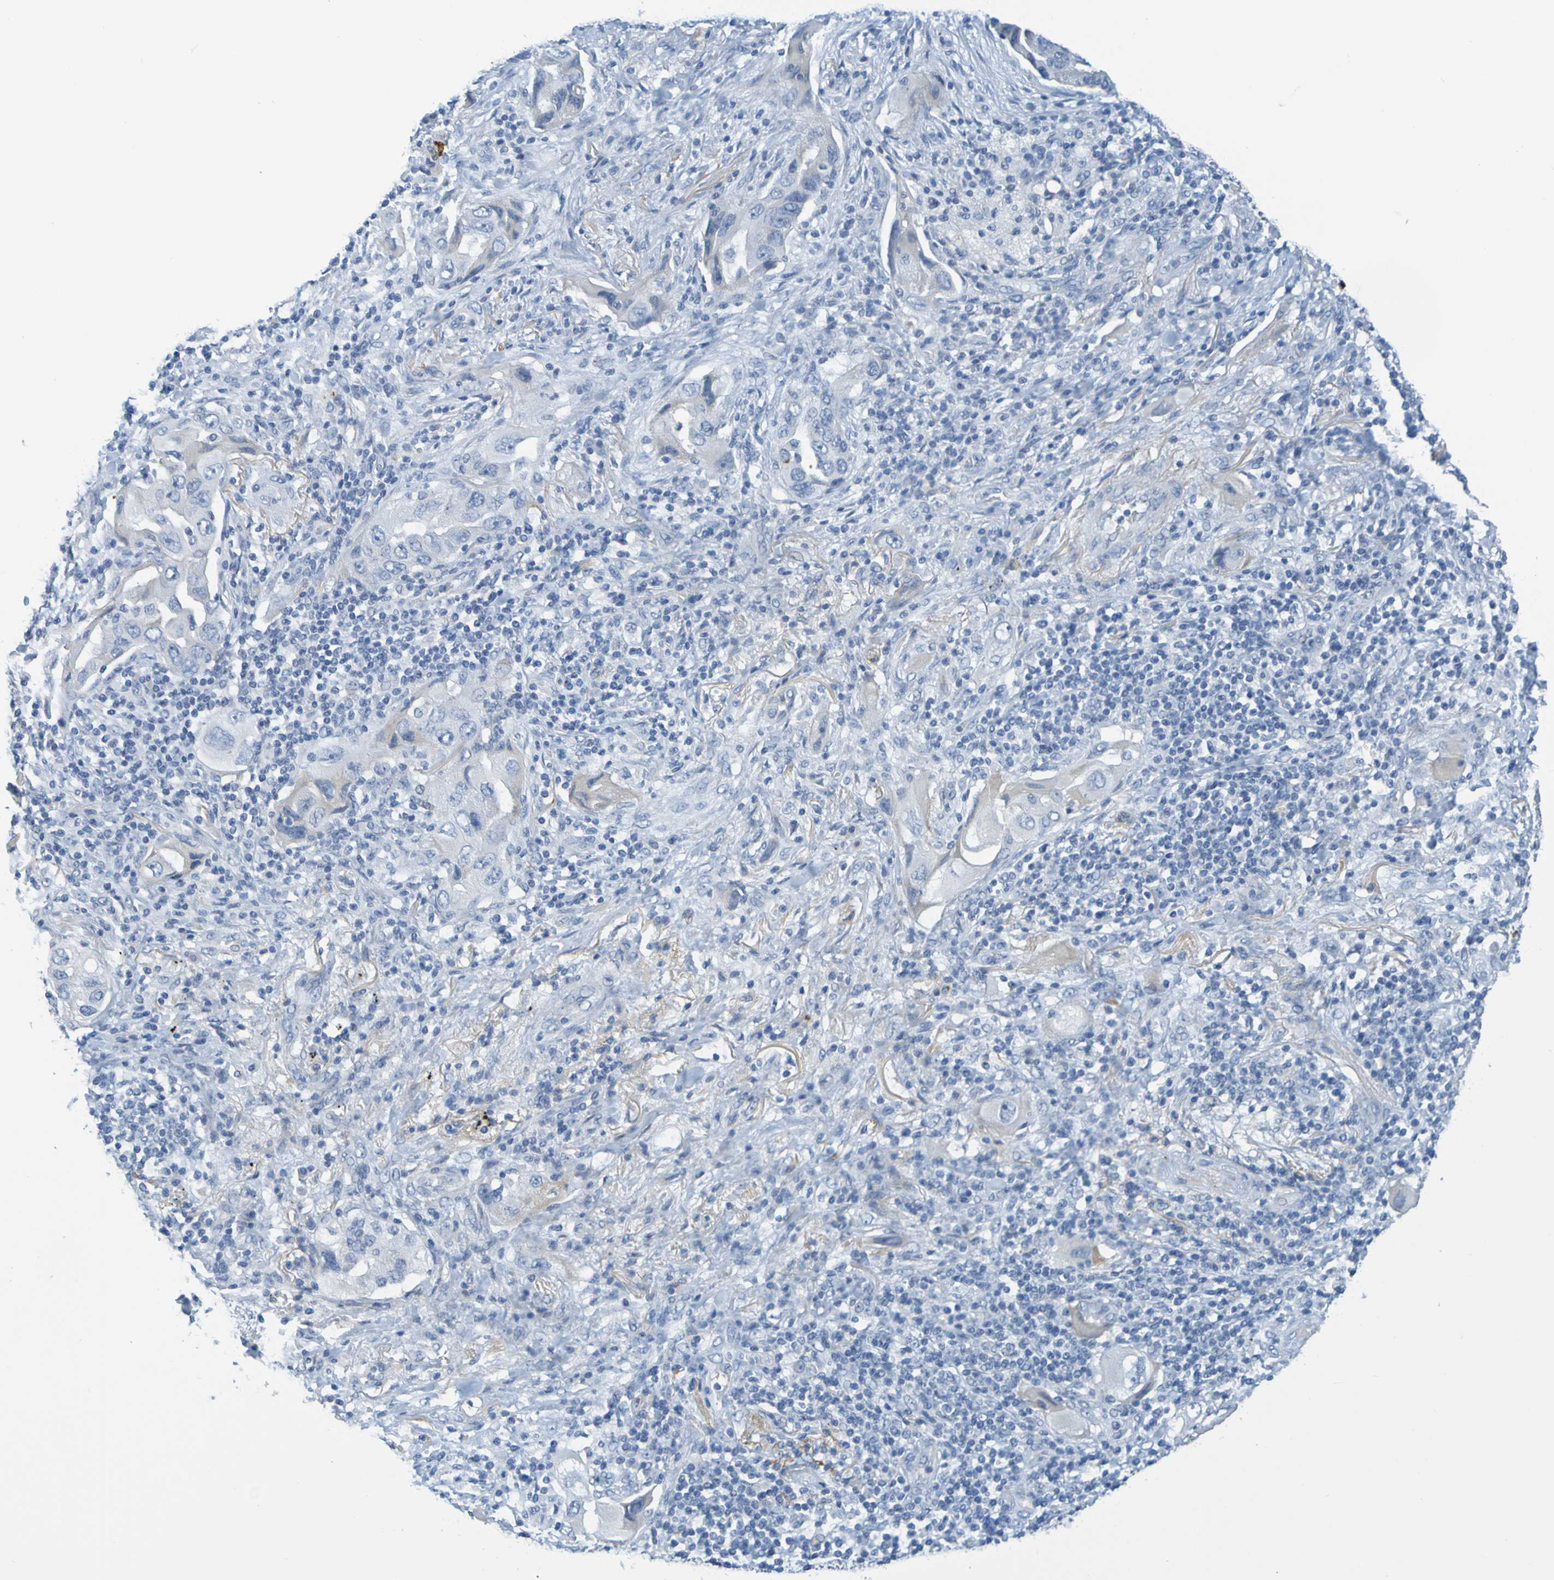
{"staining": {"intensity": "negative", "quantity": "none", "location": "none"}, "tissue": "lung cancer", "cell_type": "Tumor cells", "image_type": "cancer", "snomed": [{"axis": "morphology", "description": "Adenocarcinoma, NOS"}, {"axis": "topography", "description": "Lung"}], "caption": "Immunohistochemistry (IHC) micrograph of human lung cancer (adenocarcinoma) stained for a protein (brown), which demonstrates no expression in tumor cells.", "gene": "IL10", "patient": {"sex": "female", "age": 65}}